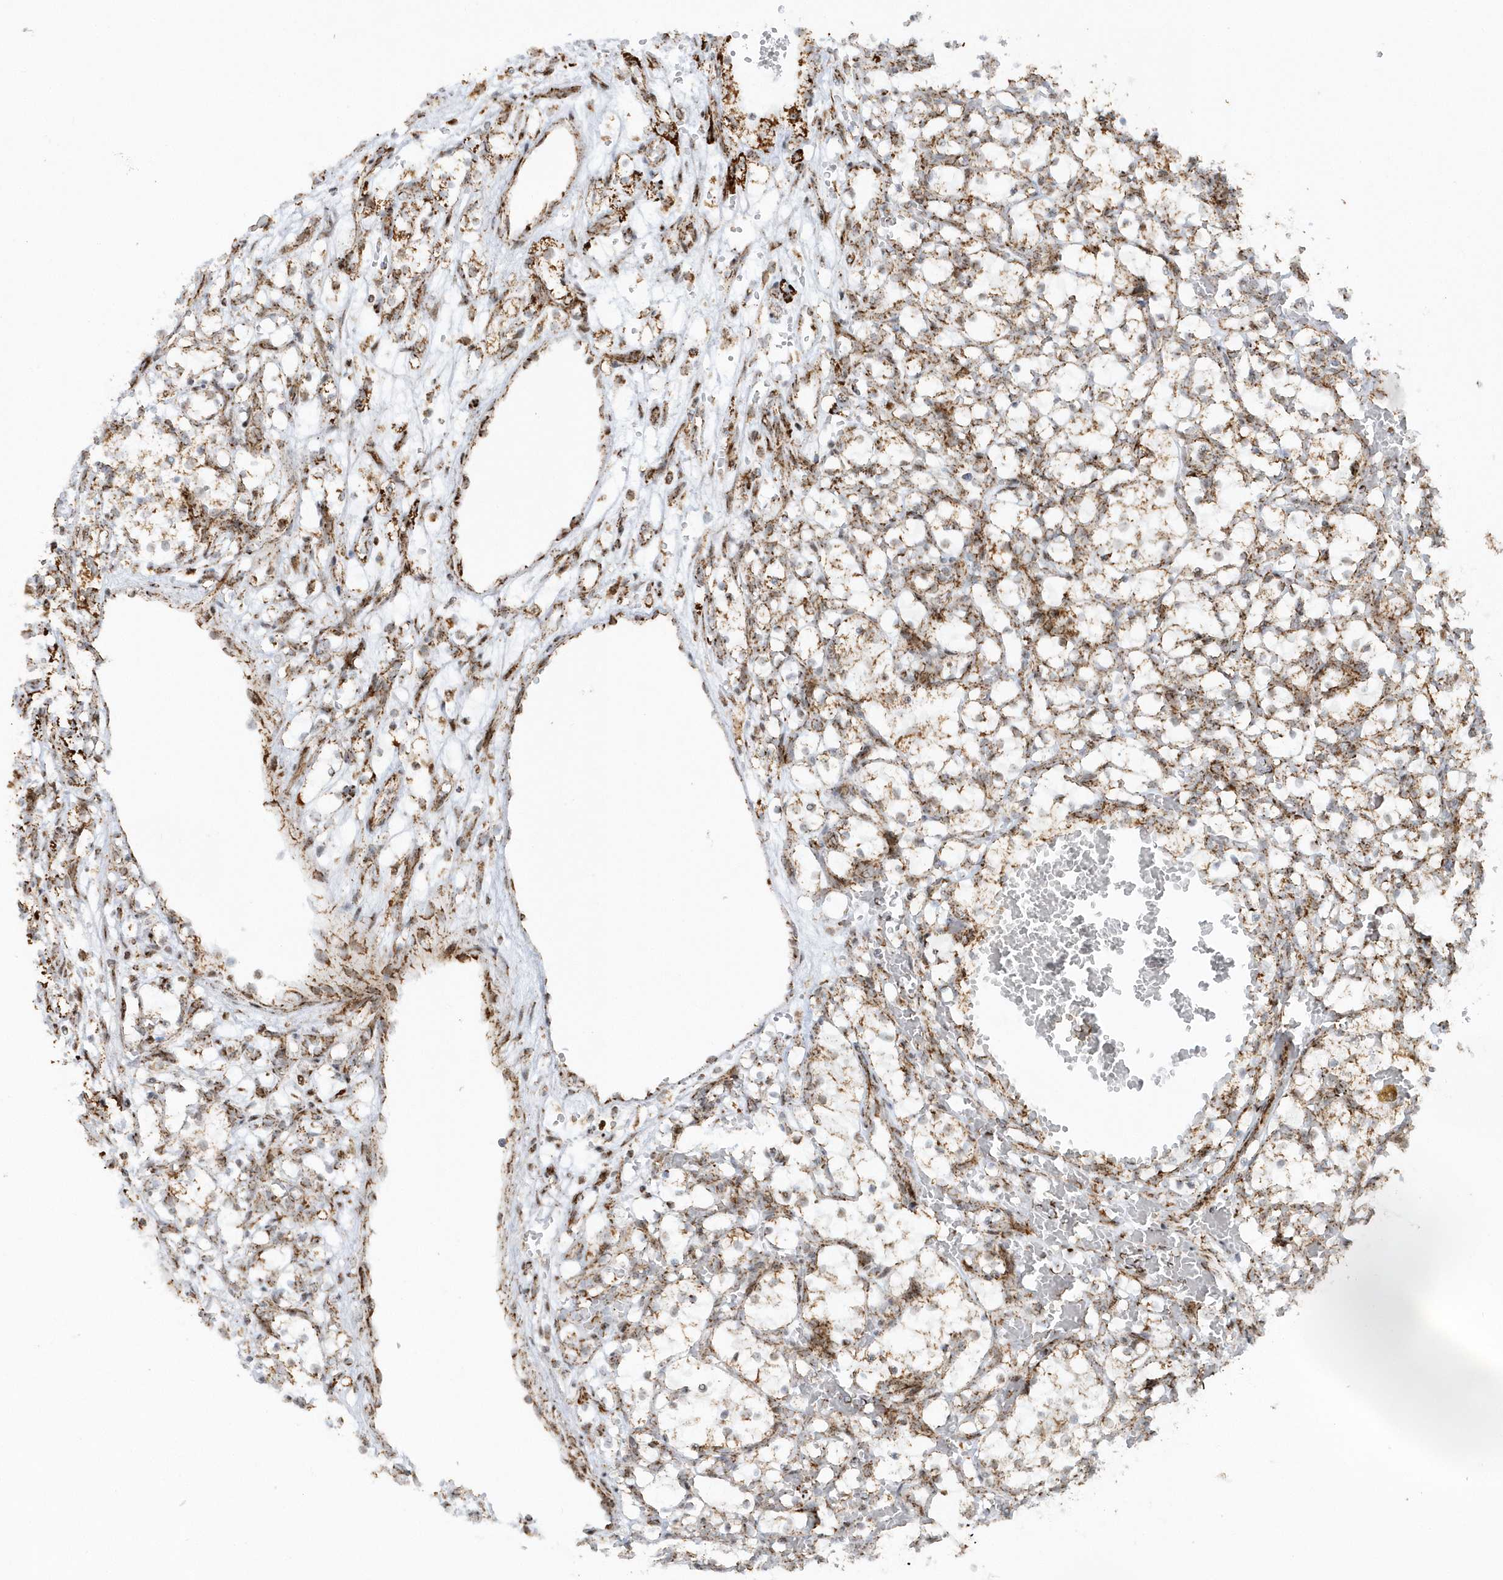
{"staining": {"intensity": "strong", "quantity": ">75%", "location": "cytoplasmic/membranous"}, "tissue": "renal cancer", "cell_type": "Tumor cells", "image_type": "cancer", "snomed": [{"axis": "morphology", "description": "Adenocarcinoma, NOS"}, {"axis": "topography", "description": "Kidney"}], "caption": "A brown stain highlights strong cytoplasmic/membranous expression of a protein in human renal adenocarcinoma tumor cells.", "gene": "CRY2", "patient": {"sex": "female", "age": 69}}